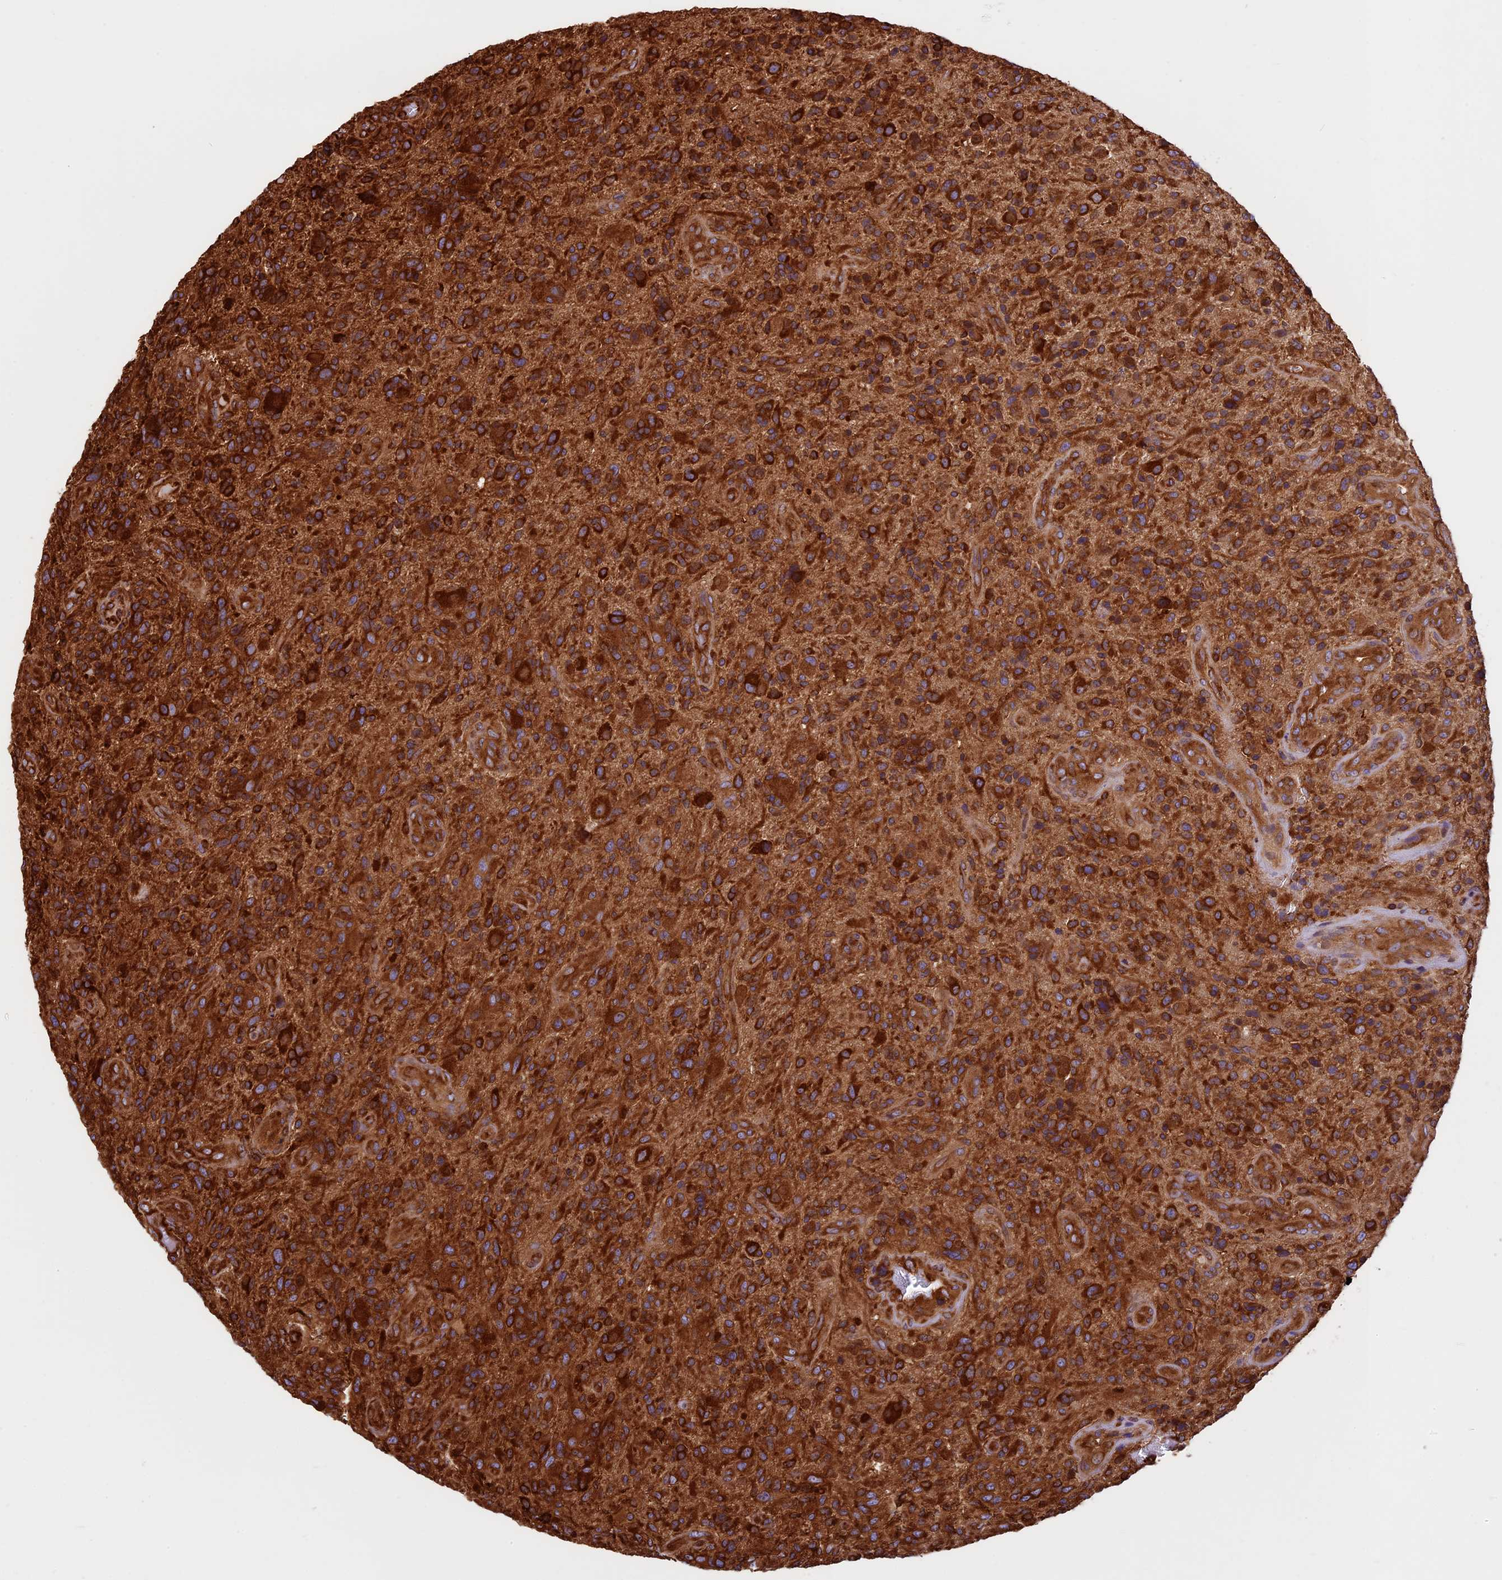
{"staining": {"intensity": "strong", "quantity": ">75%", "location": "cytoplasmic/membranous"}, "tissue": "glioma", "cell_type": "Tumor cells", "image_type": "cancer", "snomed": [{"axis": "morphology", "description": "Glioma, malignant, High grade"}, {"axis": "topography", "description": "Brain"}], "caption": "About >75% of tumor cells in human malignant glioma (high-grade) demonstrate strong cytoplasmic/membranous protein expression as visualized by brown immunohistochemical staining.", "gene": "KARS1", "patient": {"sex": "male", "age": 47}}